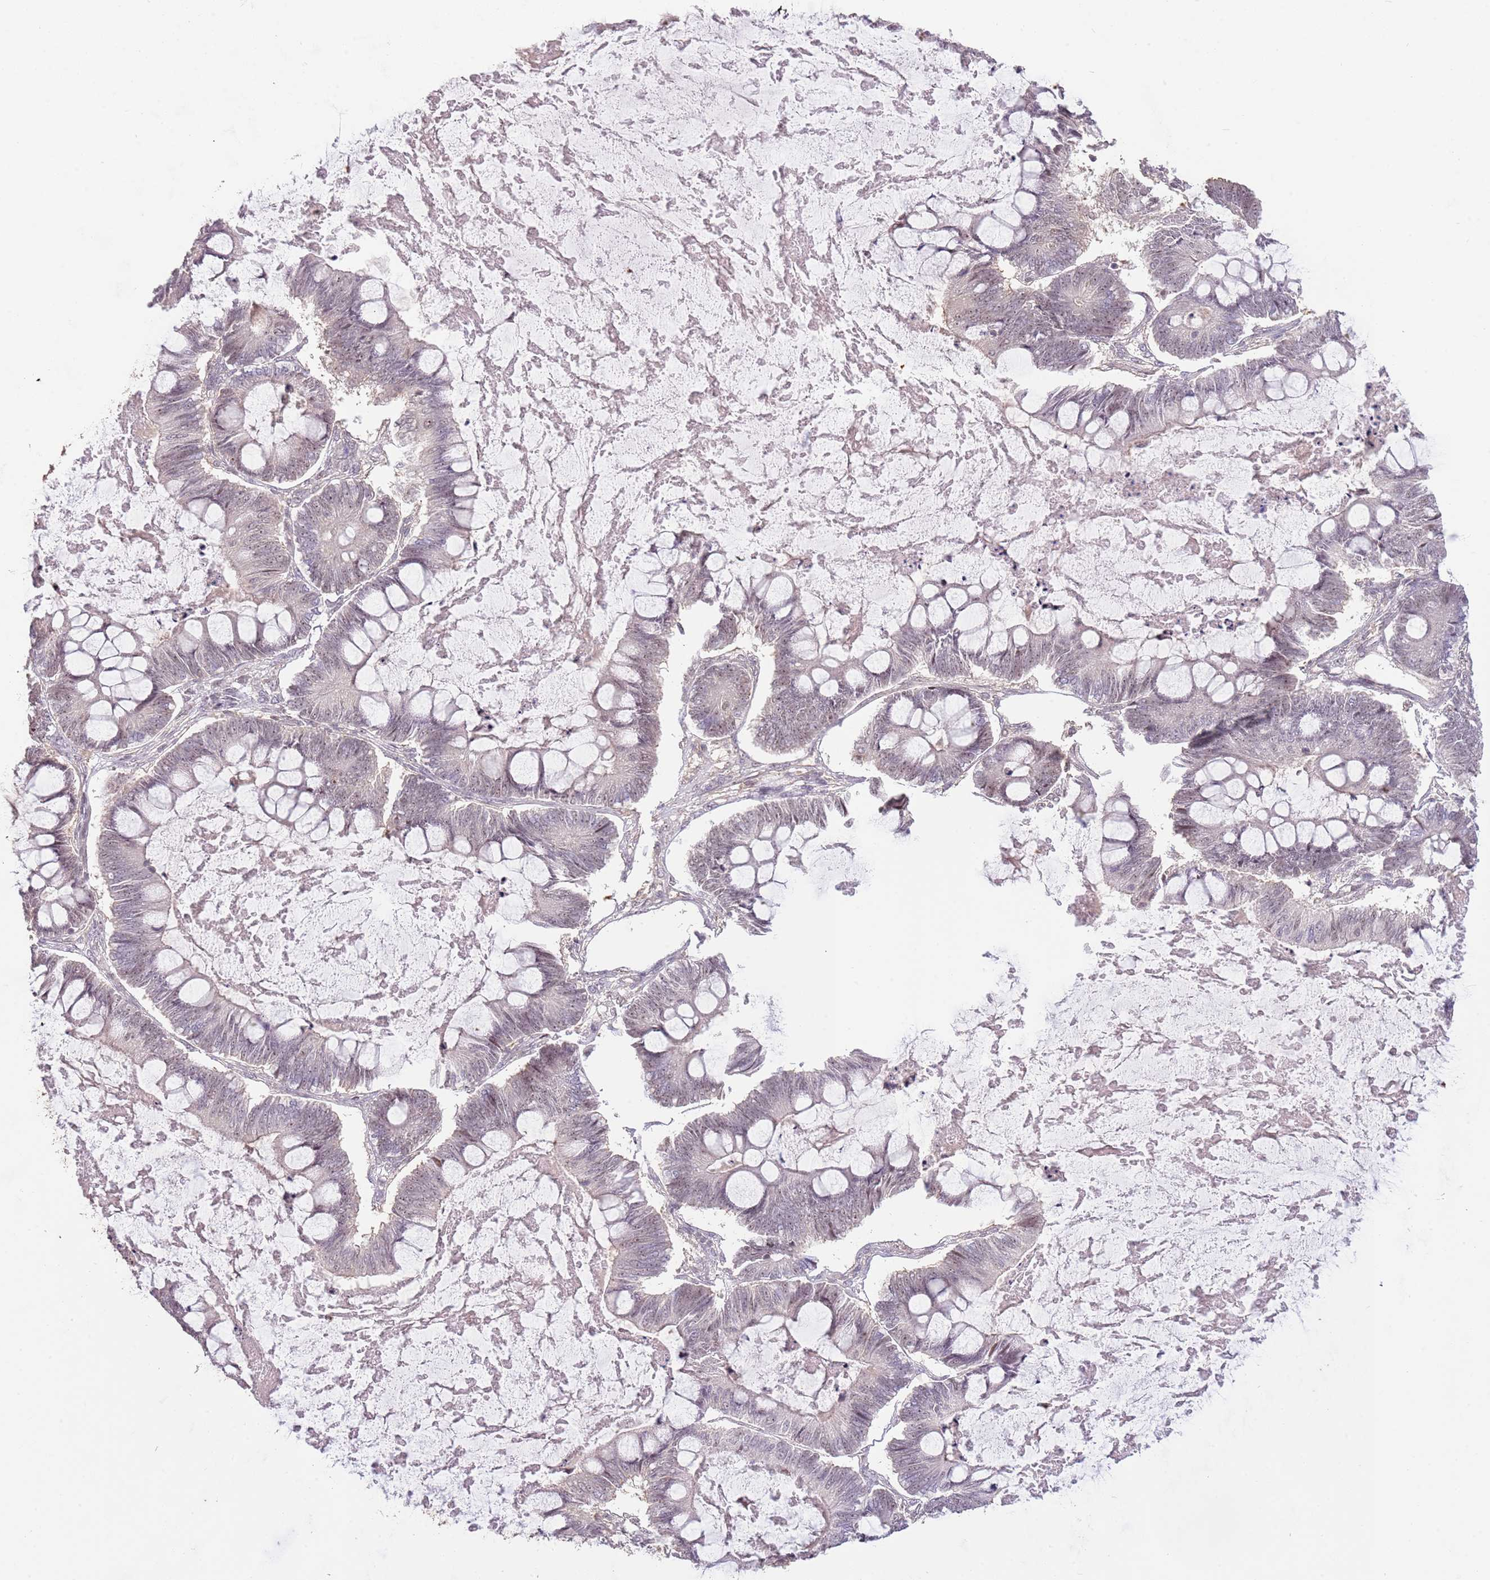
{"staining": {"intensity": "weak", "quantity": "<25%", "location": "nuclear"}, "tissue": "ovarian cancer", "cell_type": "Tumor cells", "image_type": "cancer", "snomed": [{"axis": "morphology", "description": "Cystadenocarcinoma, mucinous, NOS"}, {"axis": "topography", "description": "Ovary"}], "caption": "Ovarian cancer (mucinous cystadenocarcinoma) stained for a protein using immunohistochemistry shows no positivity tumor cells.", "gene": "ADTRP", "patient": {"sex": "female", "age": 61}}